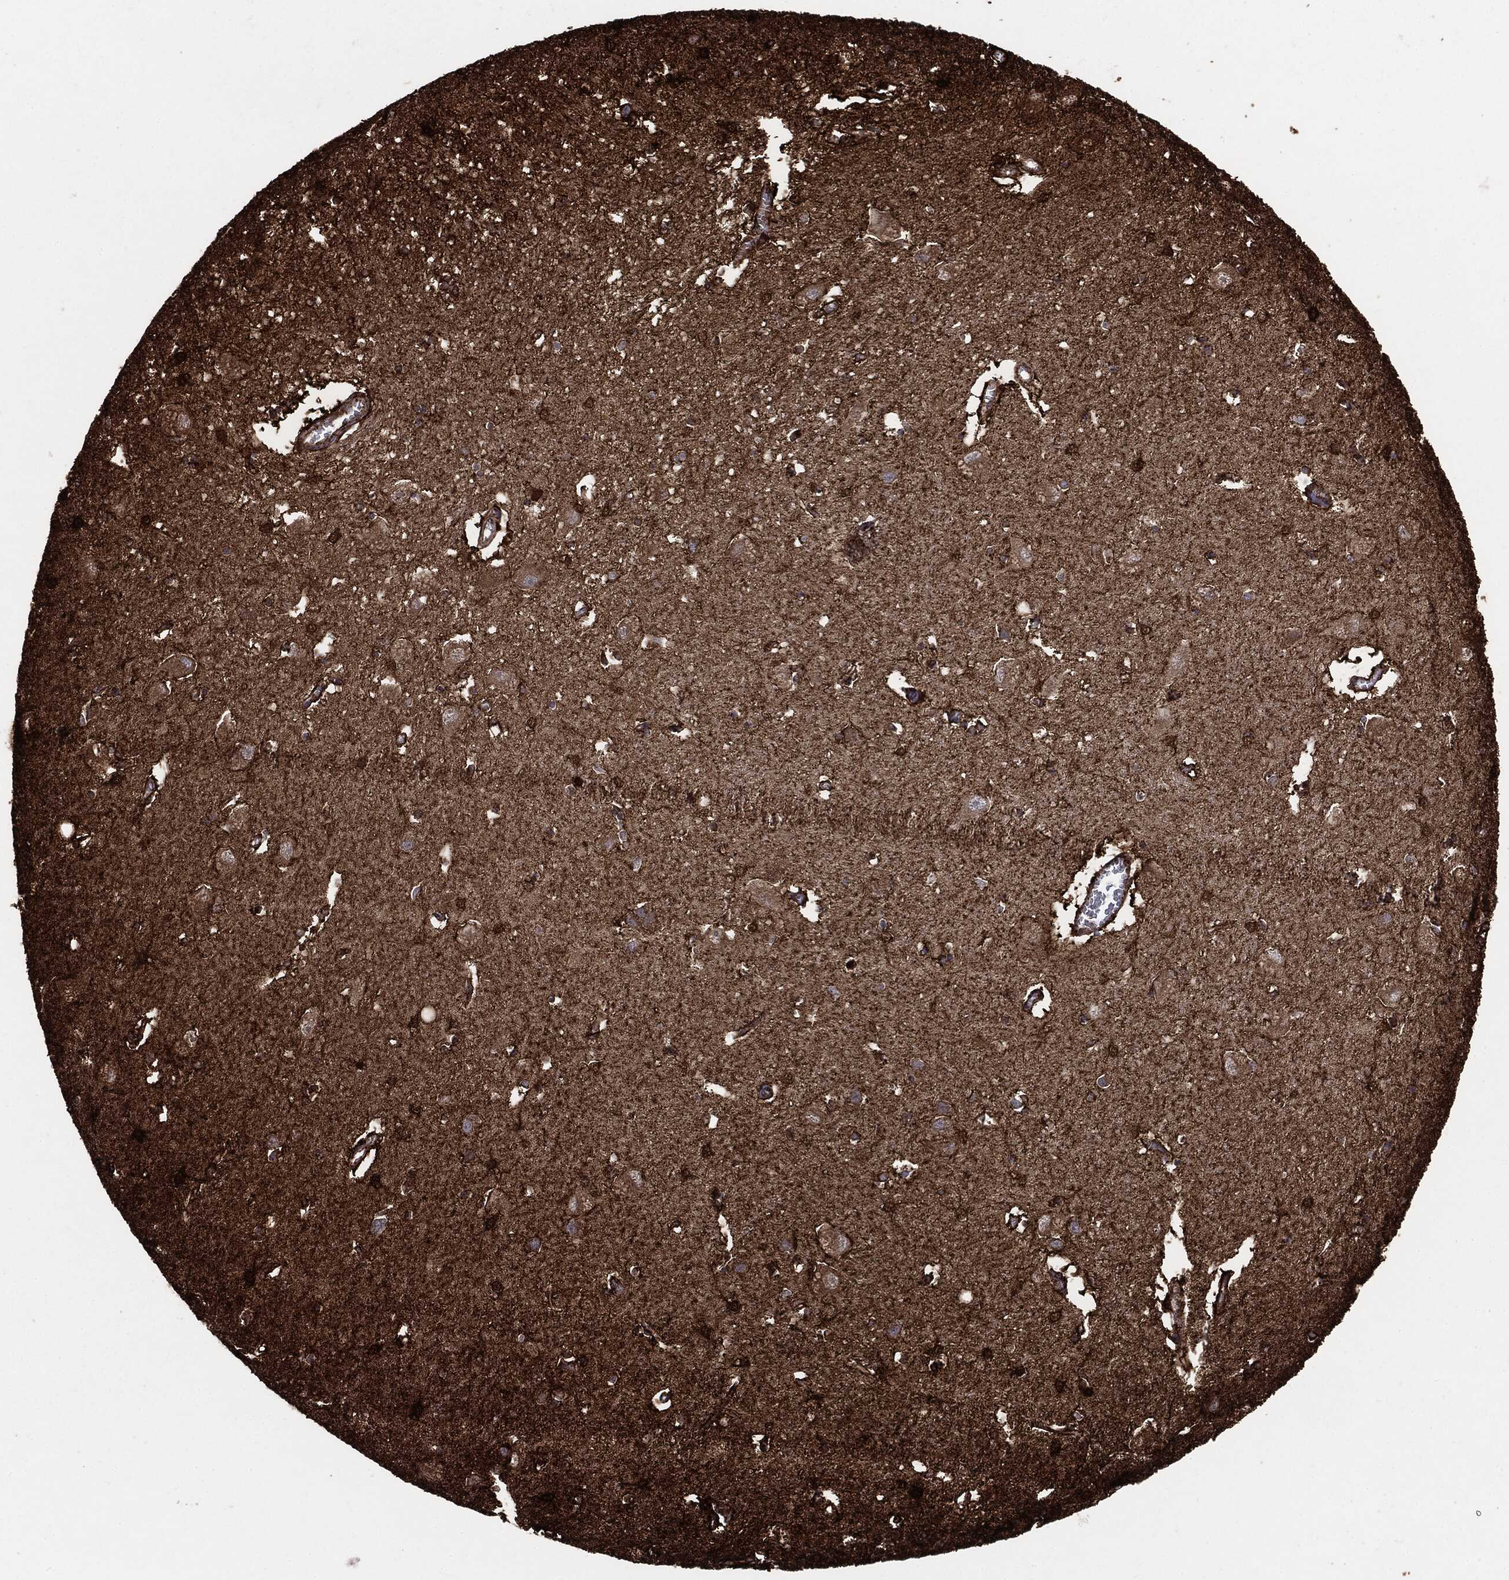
{"staining": {"intensity": "strong", "quantity": "<25%", "location": "cytoplasmic/membranous"}, "tissue": "caudate", "cell_type": "Glial cells", "image_type": "normal", "snomed": [{"axis": "morphology", "description": "Normal tissue, NOS"}, {"axis": "topography", "description": "Lateral ventricle wall"}], "caption": "Immunohistochemistry (DAB) staining of normal human caudate shows strong cytoplasmic/membranous protein expression in approximately <25% of glial cells.", "gene": "MAP2K1", "patient": {"sex": "male", "age": 54}}